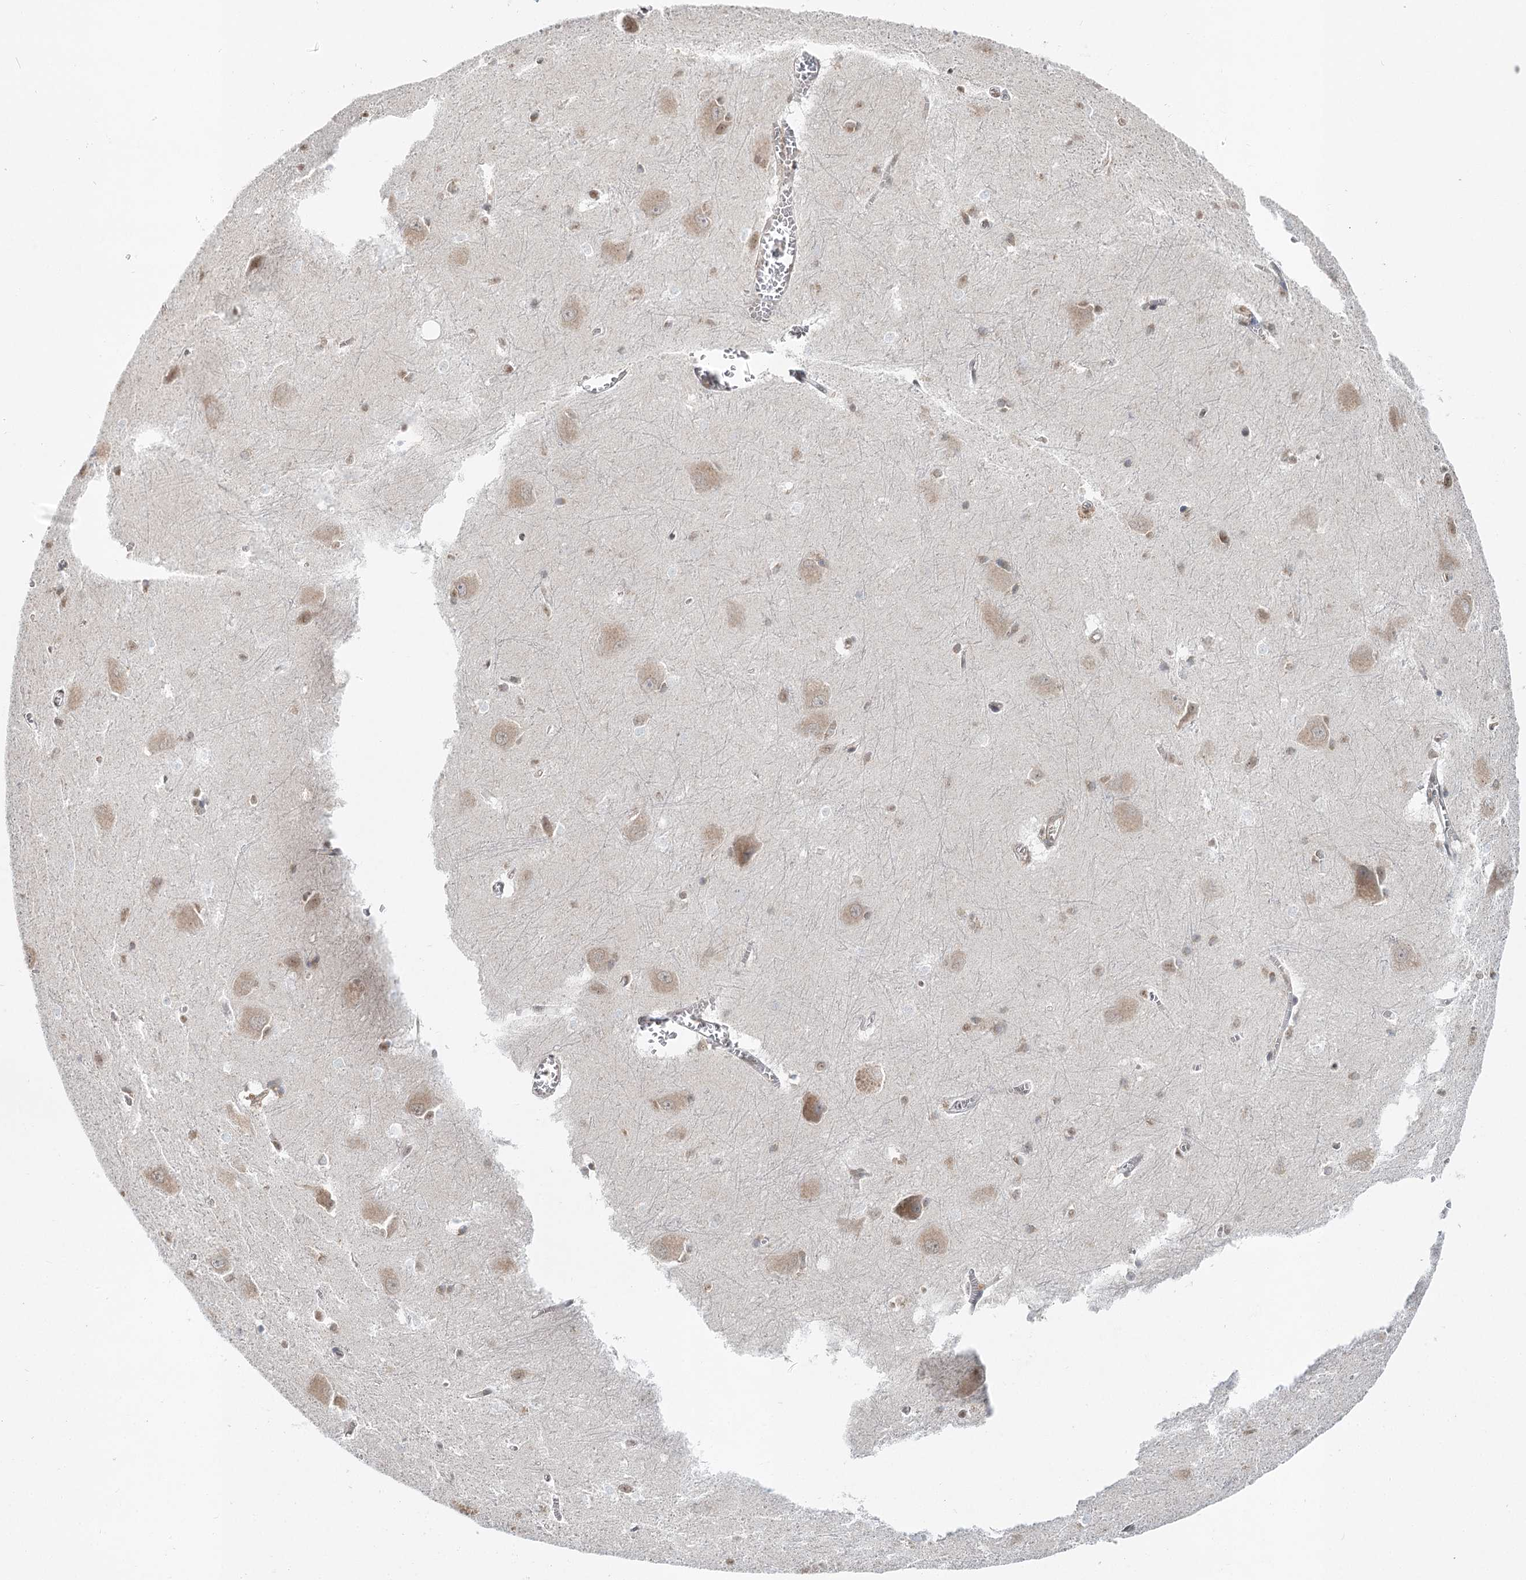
{"staining": {"intensity": "weak", "quantity": "<25%", "location": "nuclear"}, "tissue": "caudate", "cell_type": "Glial cells", "image_type": "normal", "snomed": [{"axis": "morphology", "description": "Normal tissue, NOS"}, {"axis": "topography", "description": "Lateral ventricle wall"}], "caption": "This is an IHC micrograph of unremarkable human caudate. There is no positivity in glial cells.", "gene": "GPALPP1", "patient": {"sex": "male", "age": 37}}